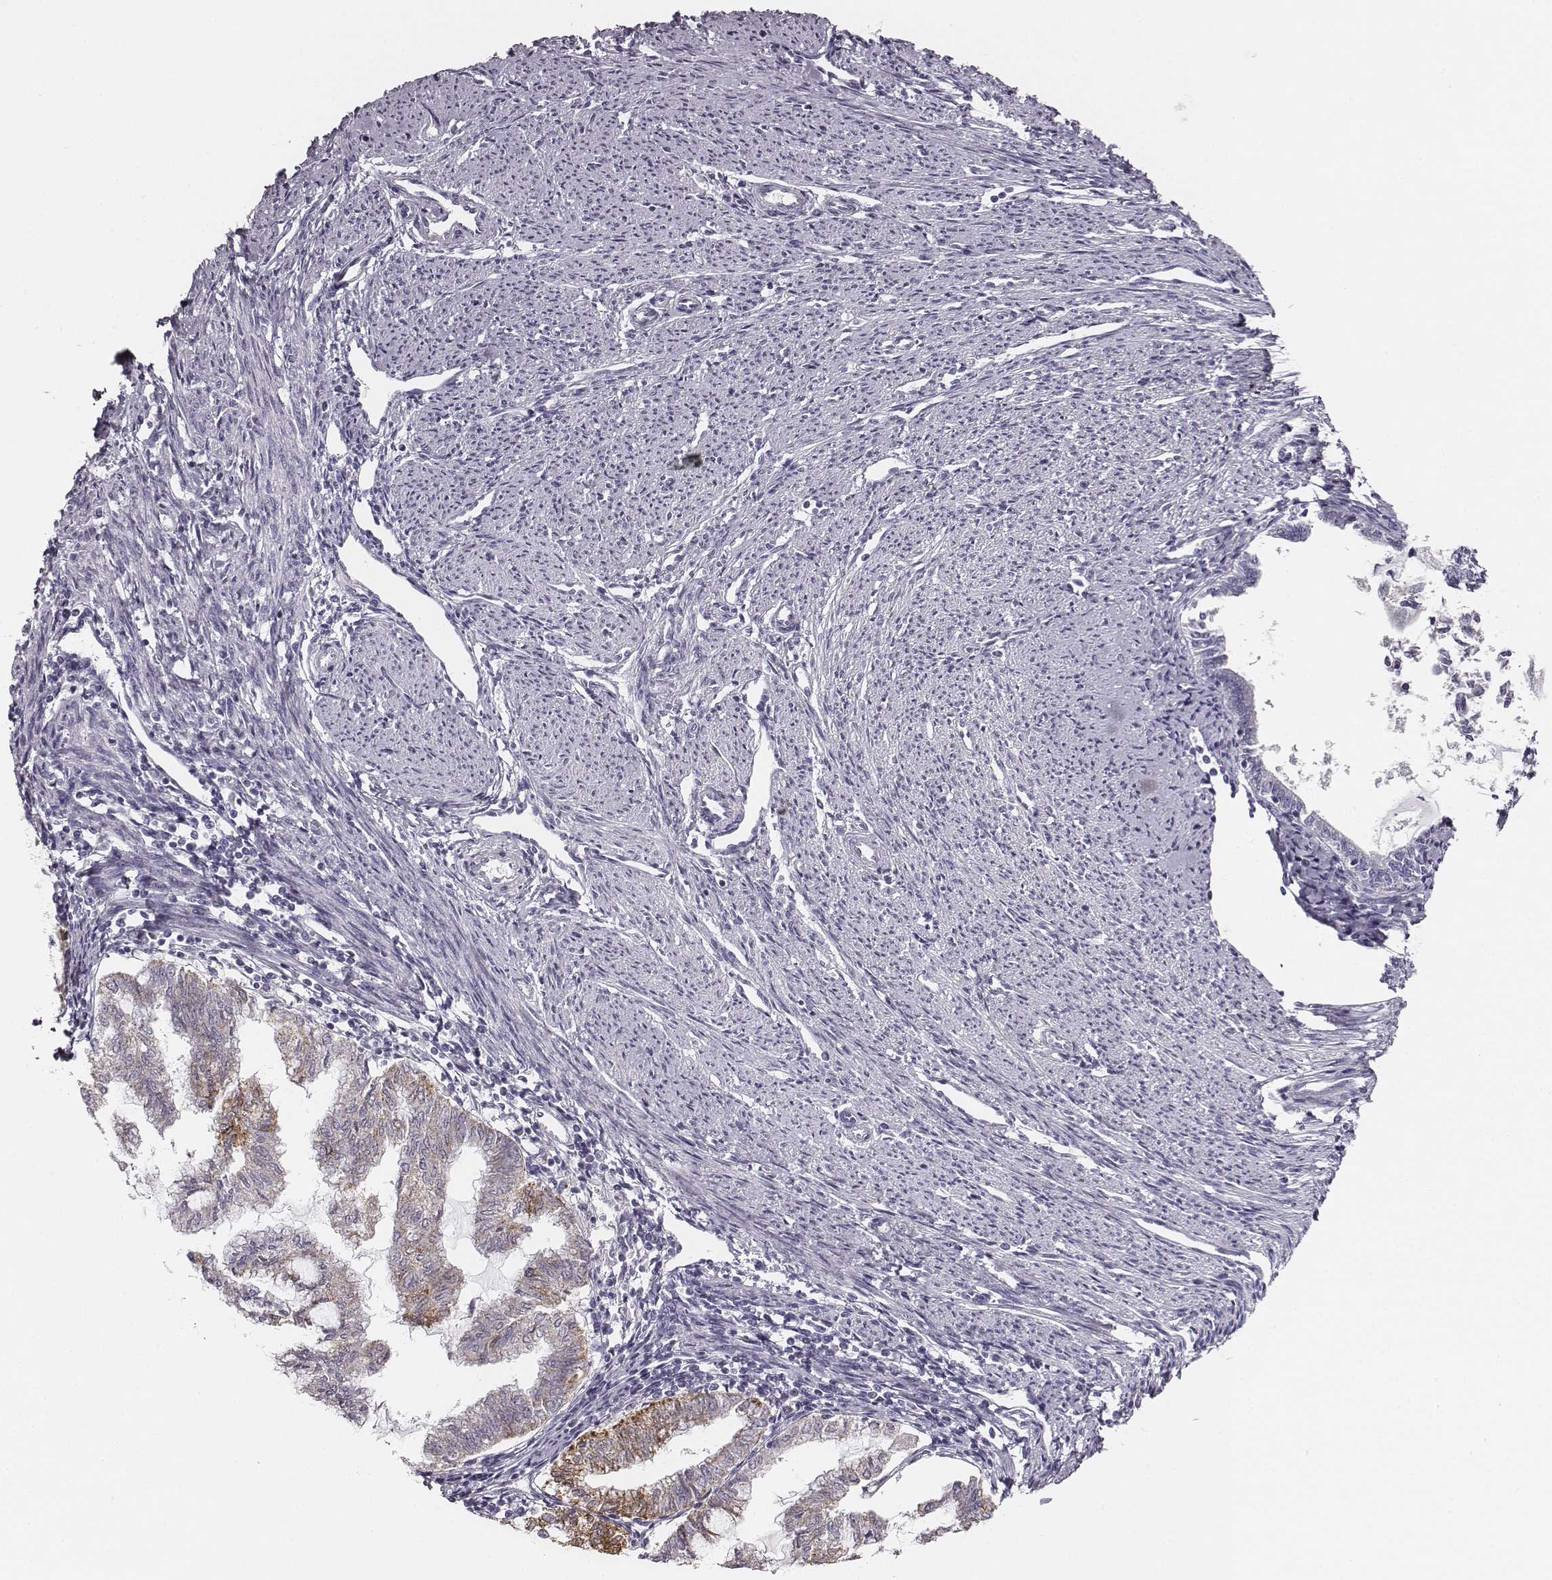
{"staining": {"intensity": "moderate", "quantity": "<25%", "location": "cytoplasmic/membranous"}, "tissue": "endometrial cancer", "cell_type": "Tumor cells", "image_type": "cancer", "snomed": [{"axis": "morphology", "description": "Adenocarcinoma, NOS"}, {"axis": "topography", "description": "Endometrium"}], "caption": "The micrograph exhibits a brown stain indicating the presence of a protein in the cytoplasmic/membranous of tumor cells in endometrial cancer.", "gene": "UBL4B", "patient": {"sex": "female", "age": 79}}